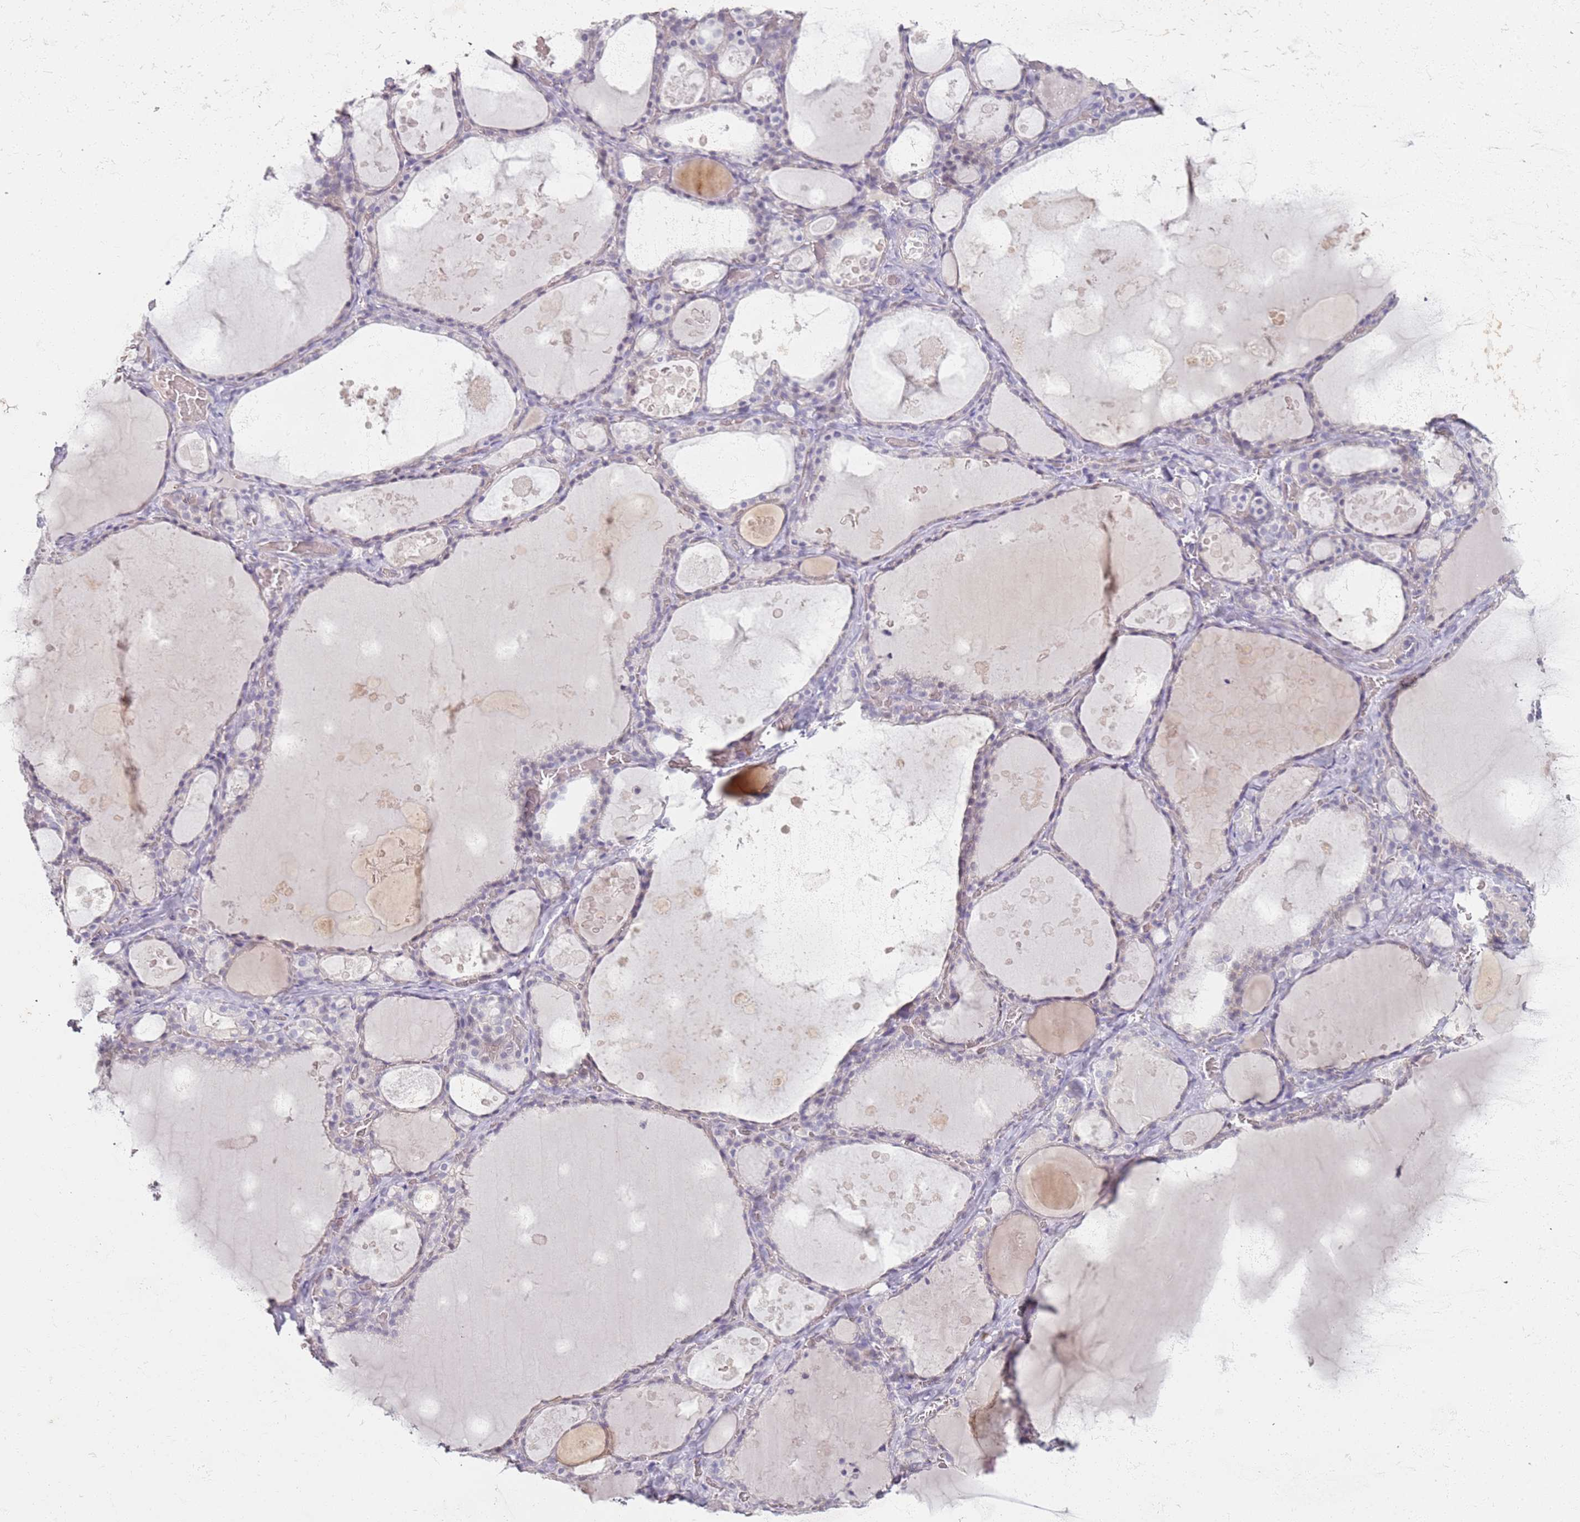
{"staining": {"intensity": "negative", "quantity": "none", "location": "none"}, "tissue": "thyroid gland", "cell_type": "Glandular cells", "image_type": "normal", "snomed": [{"axis": "morphology", "description": "Normal tissue, NOS"}, {"axis": "topography", "description": "Thyroid gland"}], "caption": "A high-resolution micrograph shows IHC staining of normal thyroid gland, which reveals no significant staining in glandular cells.", "gene": "CD40LG", "patient": {"sex": "male", "age": 56}}